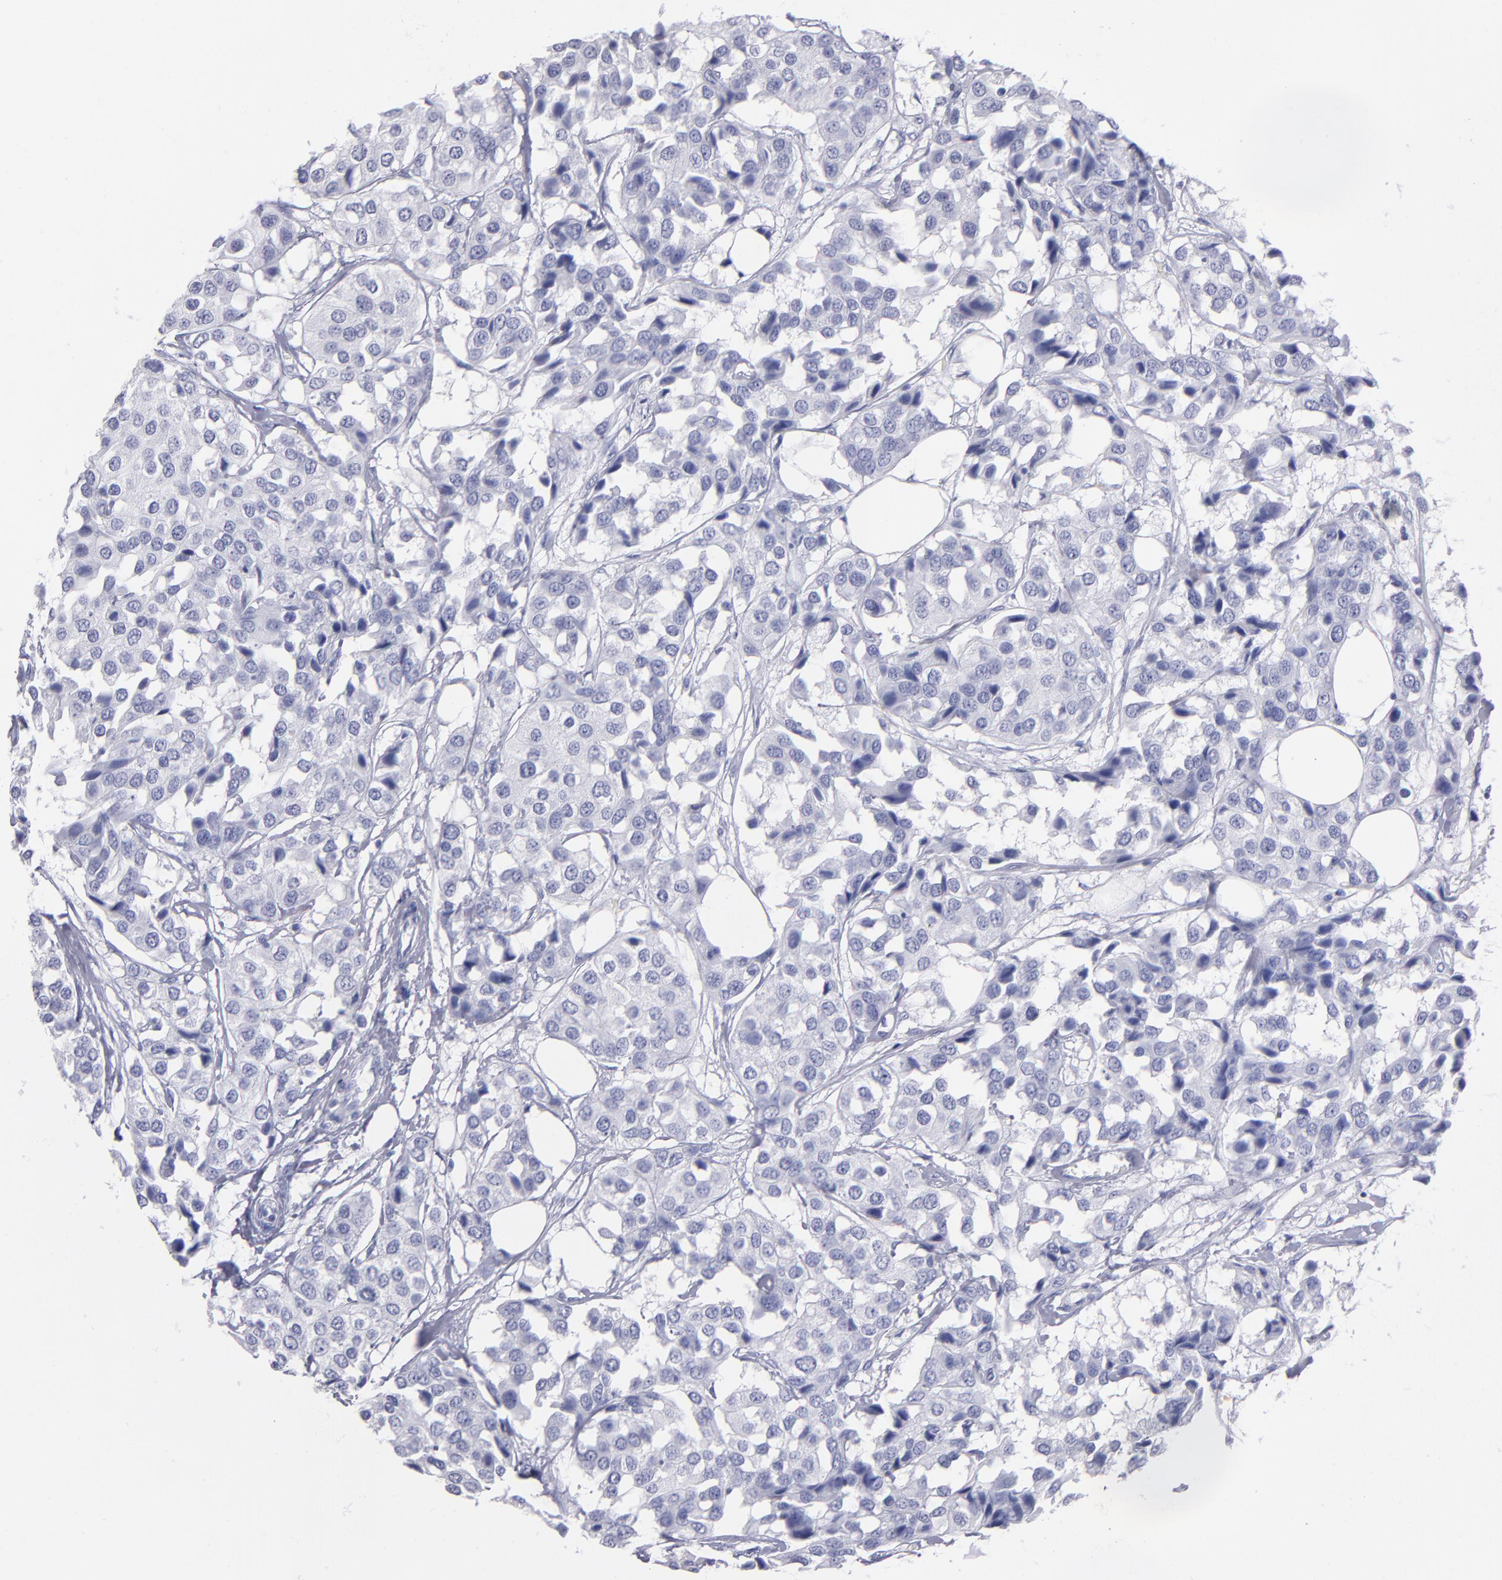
{"staining": {"intensity": "negative", "quantity": "none", "location": "none"}, "tissue": "breast cancer", "cell_type": "Tumor cells", "image_type": "cancer", "snomed": [{"axis": "morphology", "description": "Duct carcinoma"}, {"axis": "topography", "description": "Breast"}], "caption": "Immunohistochemistry (IHC) image of neoplastic tissue: human intraductal carcinoma (breast) stained with DAB (3,3'-diaminobenzidine) shows no significant protein expression in tumor cells.", "gene": "MB", "patient": {"sex": "female", "age": 80}}